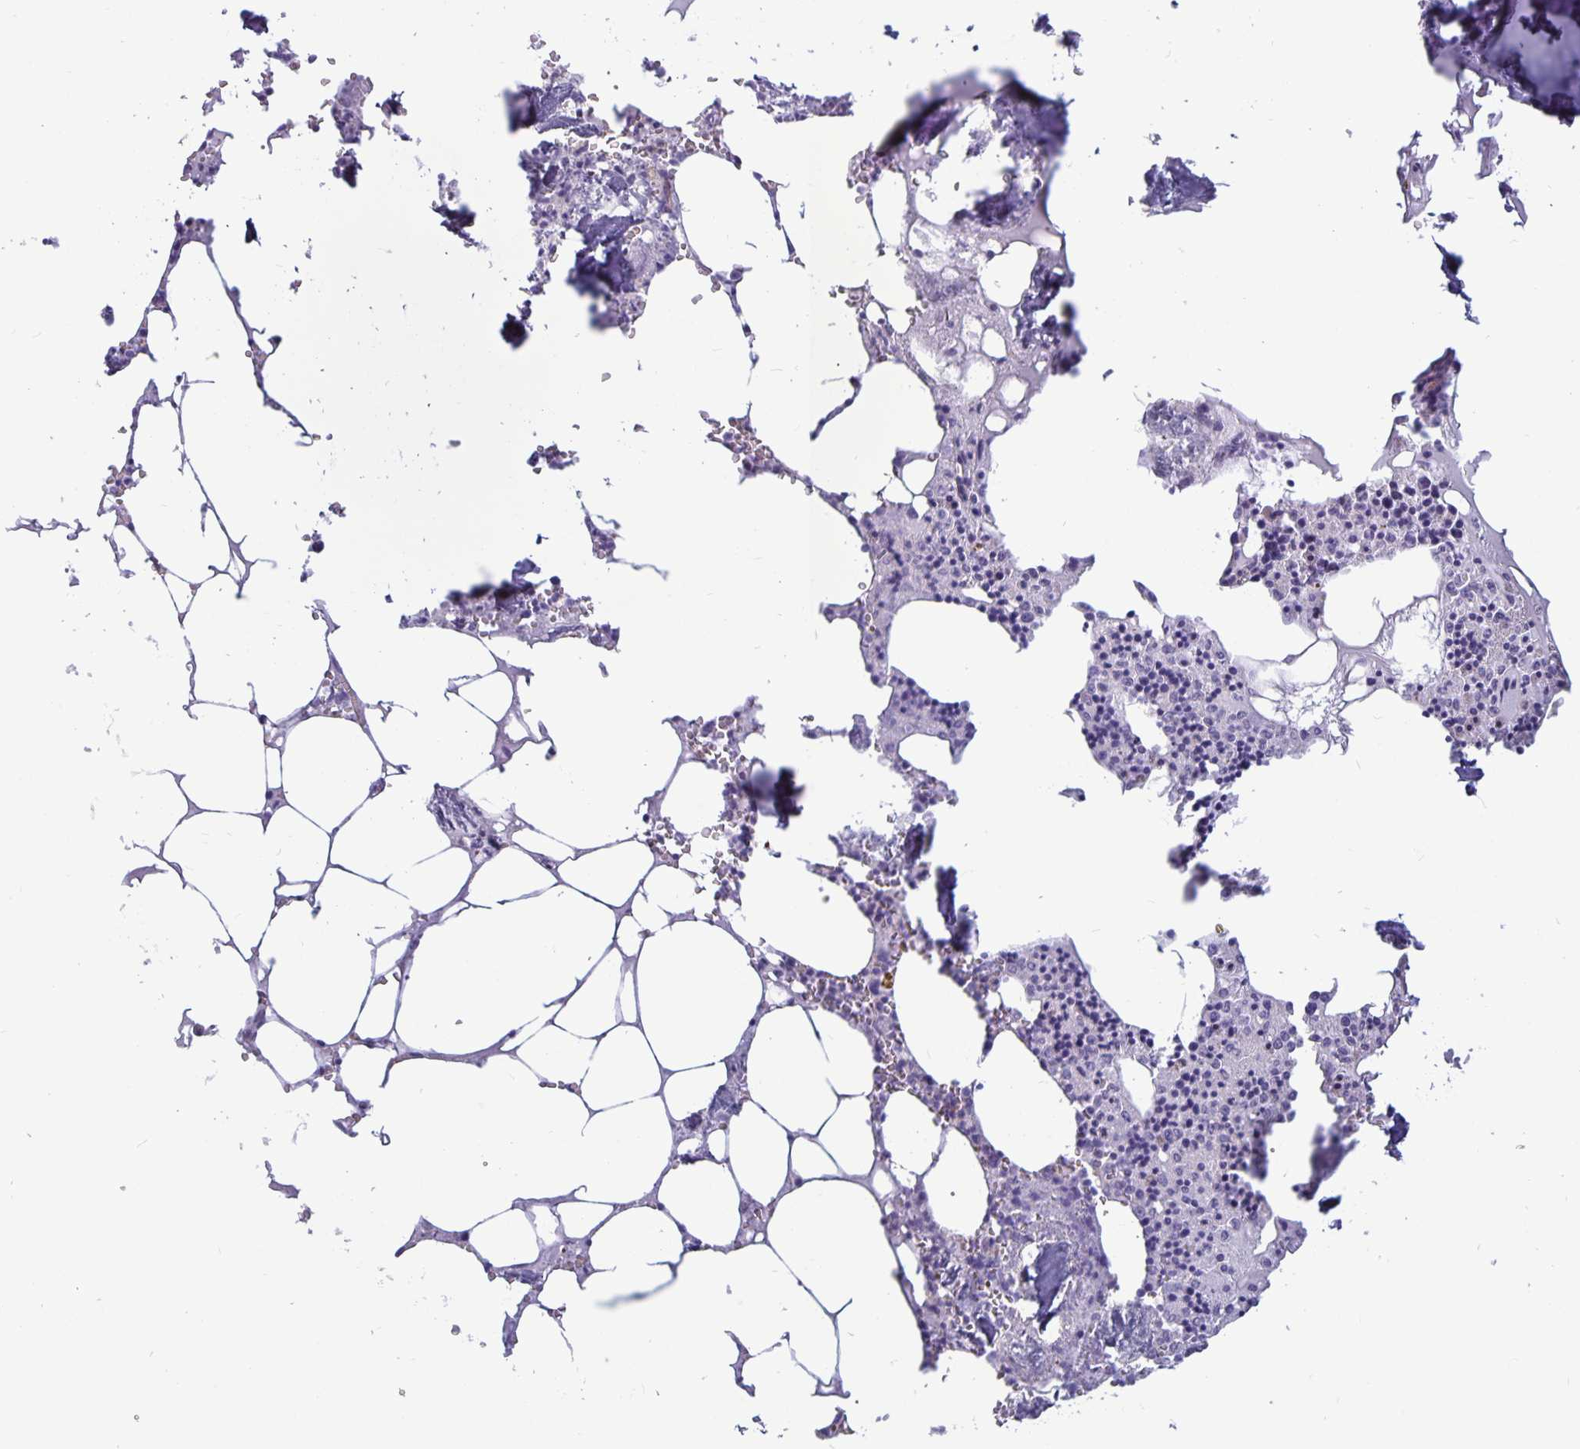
{"staining": {"intensity": "negative", "quantity": "none", "location": "none"}, "tissue": "bone marrow", "cell_type": "Hematopoietic cells", "image_type": "normal", "snomed": [{"axis": "morphology", "description": "Normal tissue, NOS"}, {"axis": "topography", "description": "Bone marrow"}], "caption": "The photomicrograph reveals no significant expression in hematopoietic cells of bone marrow. (DAB immunohistochemistry, high magnification).", "gene": "PLCB3", "patient": {"sex": "male", "age": 54}}